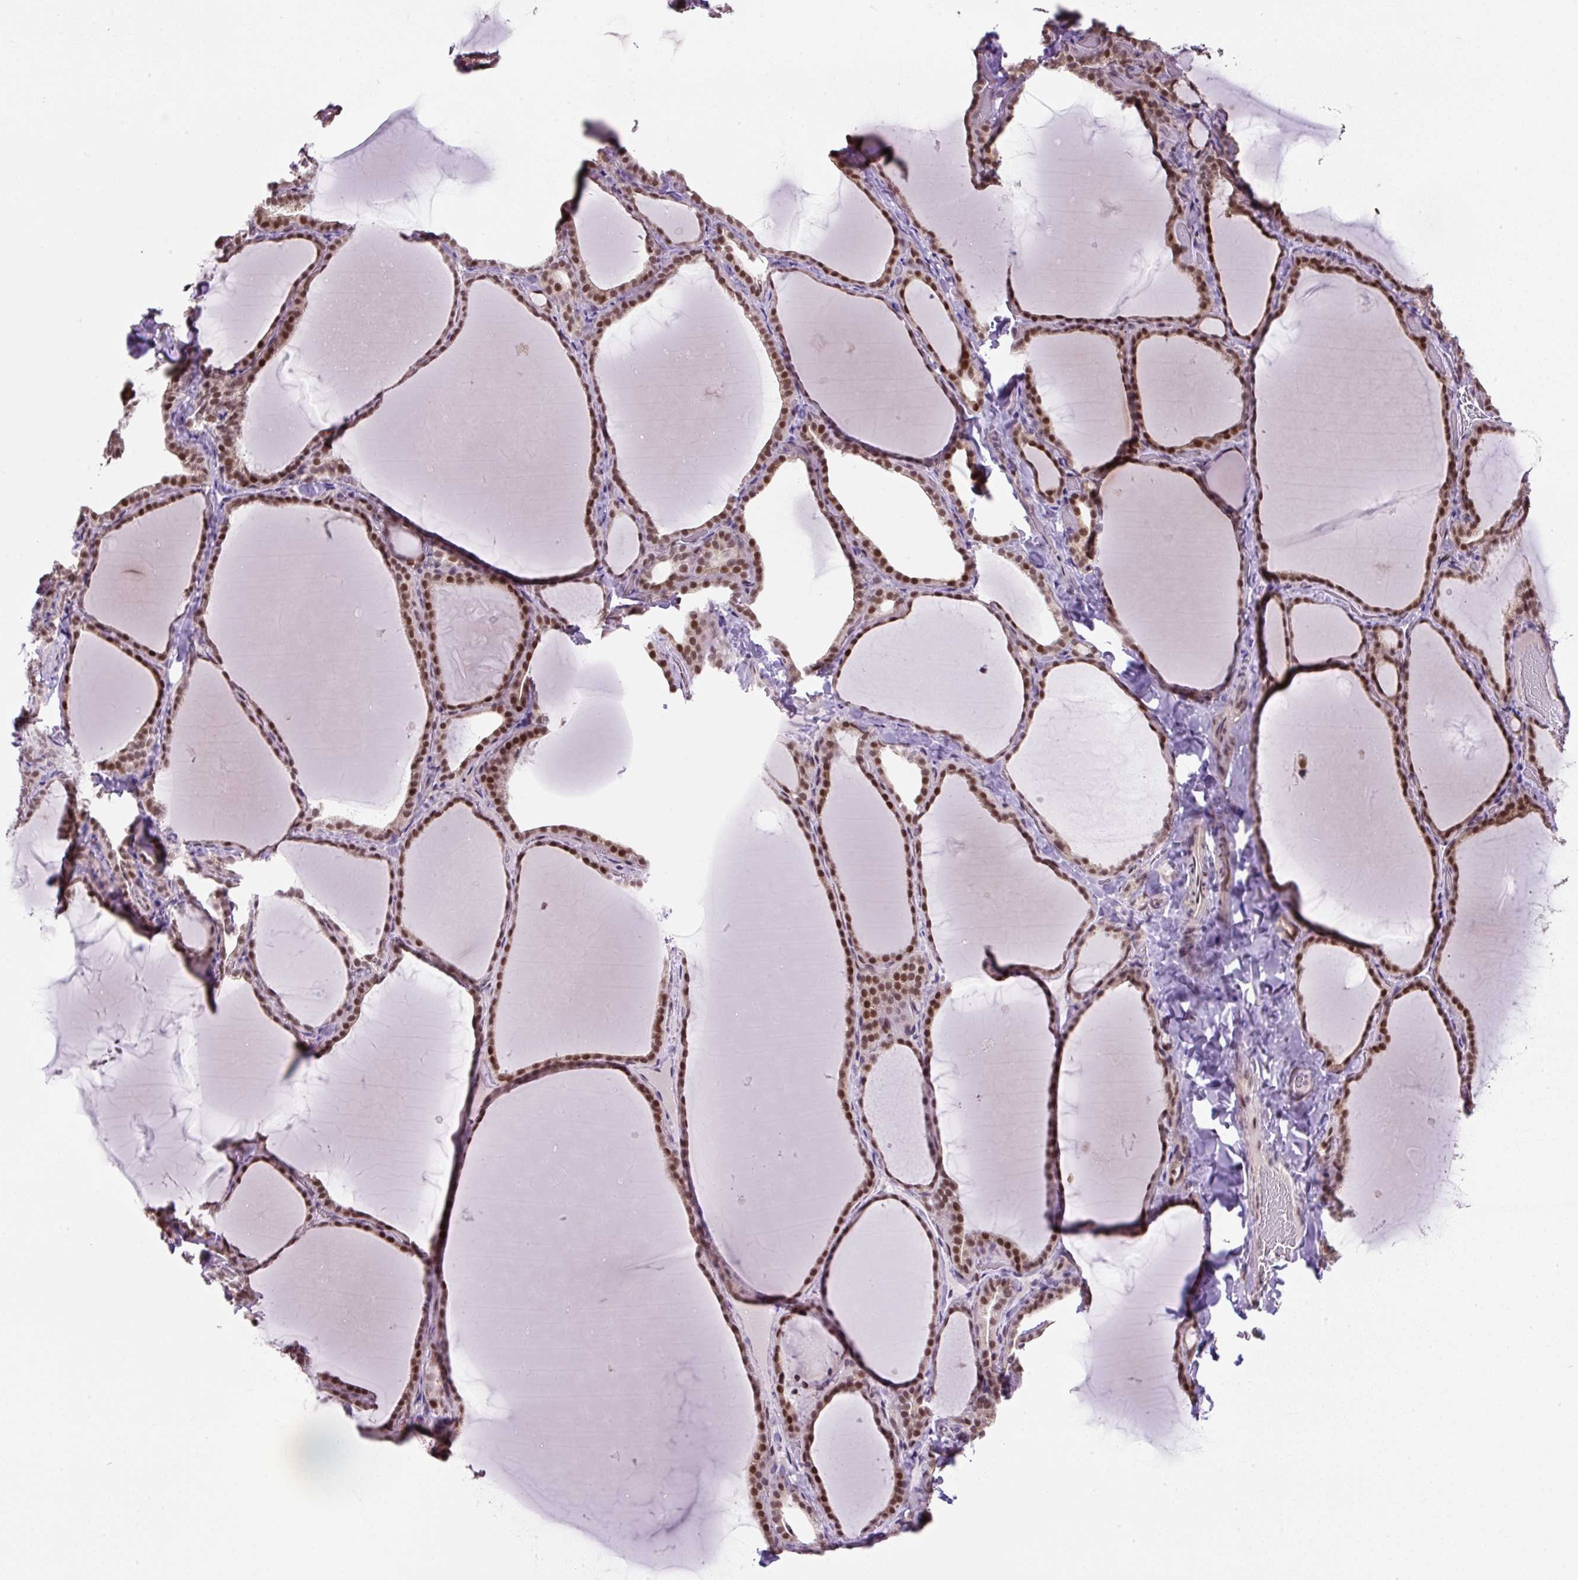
{"staining": {"intensity": "strong", "quantity": ">75%", "location": "nuclear"}, "tissue": "thyroid gland", "cell_type": "Glandular cells", "image_type": "normal", "snomed": [{"axis": "morphology", "description": "Normal tissue, NOS"}, {"axis": "topography", "description": "Thyroid gland"}], "caption": "A high amount of strong nuclear staining is seen in about >75% of glandular cells in normal thyroid gland.", "gene": "TAF1A", "patient": {"sex": "female", "age": 22}}